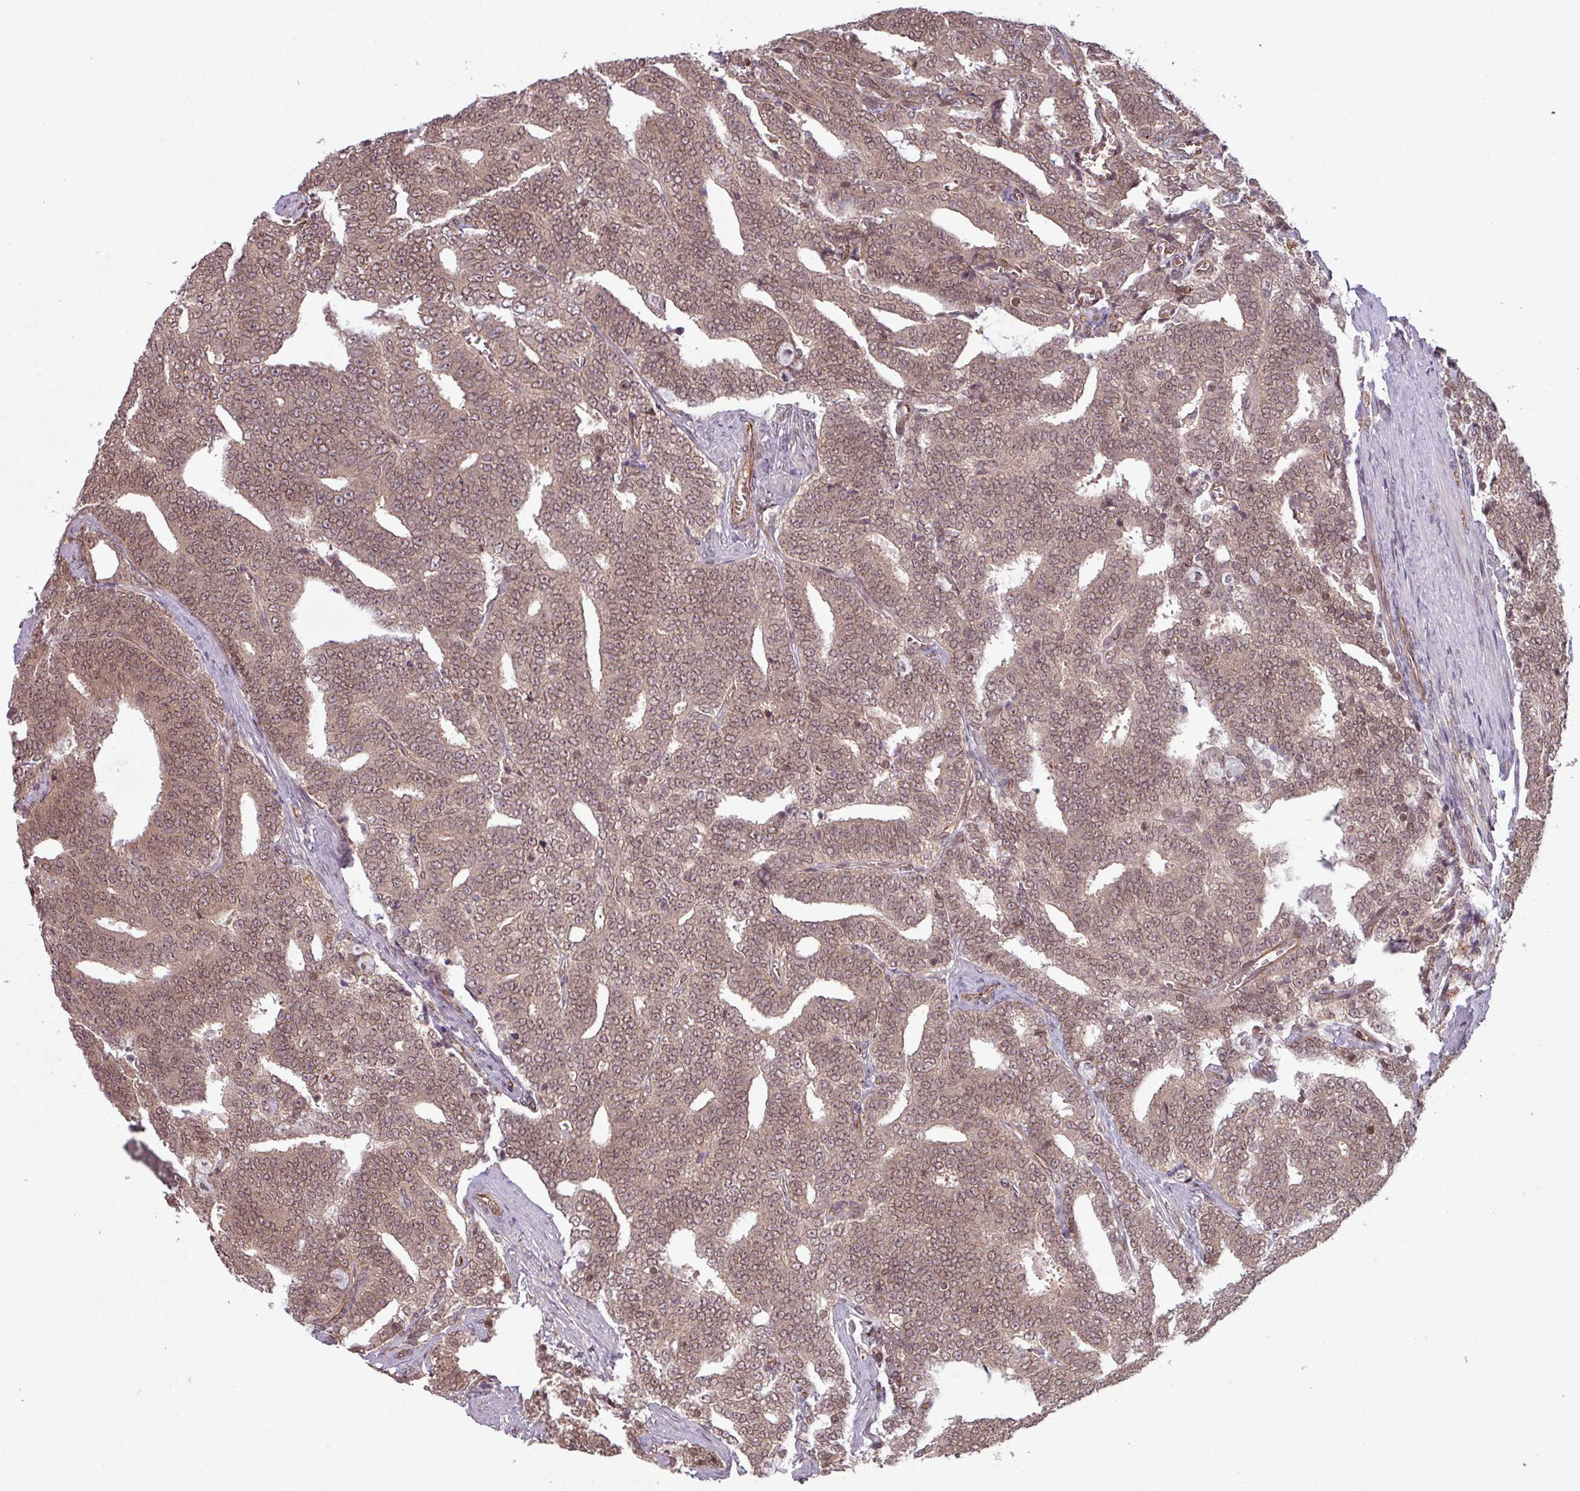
{"staining": {"intensity": "weak", "quantity": ">75%", "location": "cytoplasmic/membranous,nuclear"}, "tissue": "prostate cancer", "cell_type": "Tumor cells", "image_type": "cancer", "snomed": [{"axis": "morphology", "description": "Adenocarcinoma, High grade"}, {"axis": "topography", "description": "Prostate and seminal vesicle, NOS"}], "caption": "Protein staining shows weak cytoplasmic/membranous and nuclear positivity in about >75% of tumor cells in prostate cancer.", "gene": "RBM4B", "patient": {"sex": "male", "age": 67}}